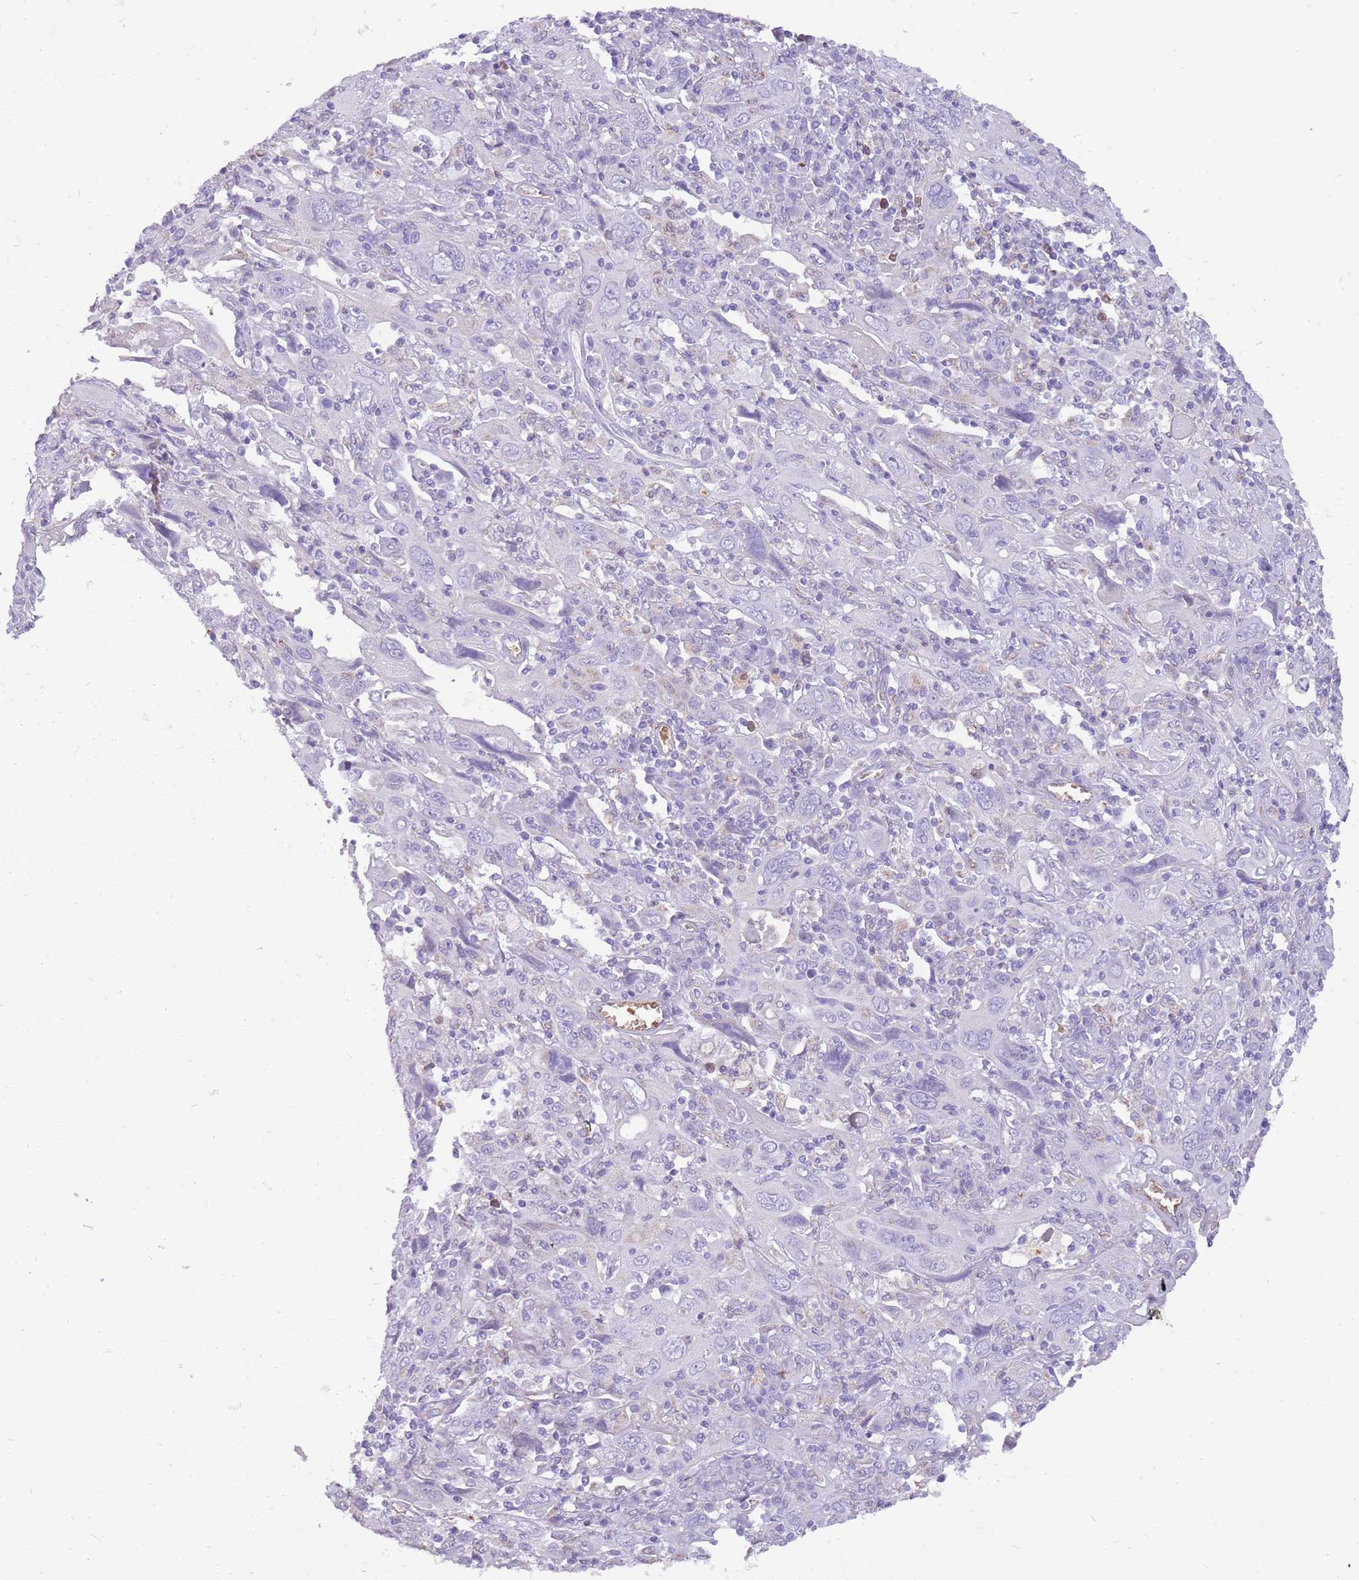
{"staining": {"intensity": "negative", "quantity": "none", "location": "none"}, "tissue": "cervical cancer", "cell_type": "Tumor cells", "image_type": "cancer", "snomed": [{"axis": "morphology", "description": "Squamous cell carcinoma, NOS"}, {"axis": "topography", "description": "Cervix"}], "caption": "Immunohistochemical staining of cervical cancer displays no significant expression in tumor cells.", "gene": "PCNX1", "patient": {"sex": "female", "age": 46}}